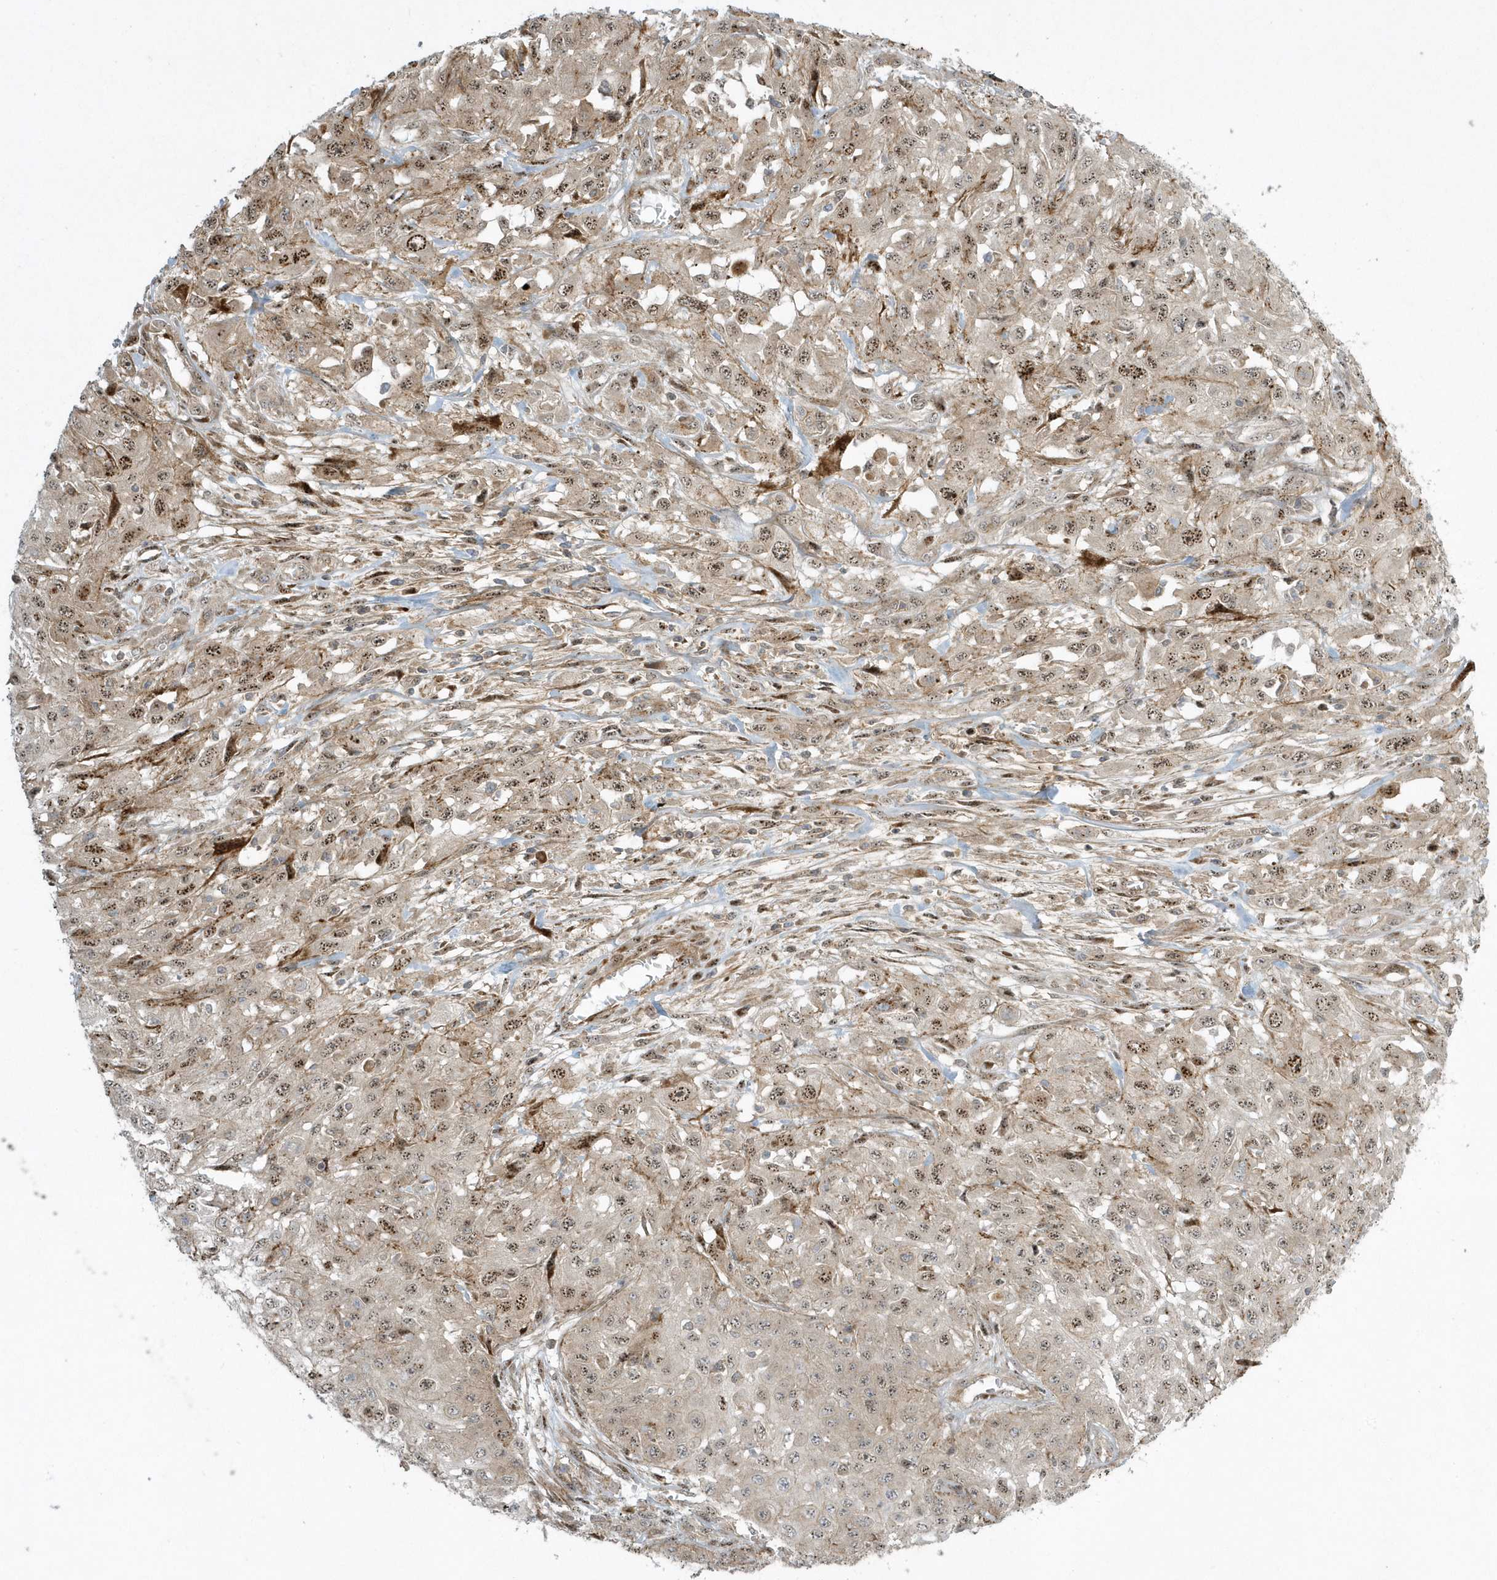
{"staining": {"intensity": "moderate", "quantity": ">75%", "location": "nuclear"}, "tissue": "skin cancer", "cell_type": "Tumor cells", "image_type": "cancer", "snomed": [{"axis": "morphology", "description": "Squamous cell carcinoma, NOS"}, {"axis": "morphology", "description": "Squamous cell carcinoma, metastatic, NOS"}, {"axis": "topography", "description": "Skin"}, {"axis": "topography", "description": "Lymph node"}], "caption": "Metastatic squamous cell carcinoma (skin) stained with a protein marker exhibits moderate staining in tumor cells.", "gene": "MASP2", "patient": {"sex": "male", "age": 75}}